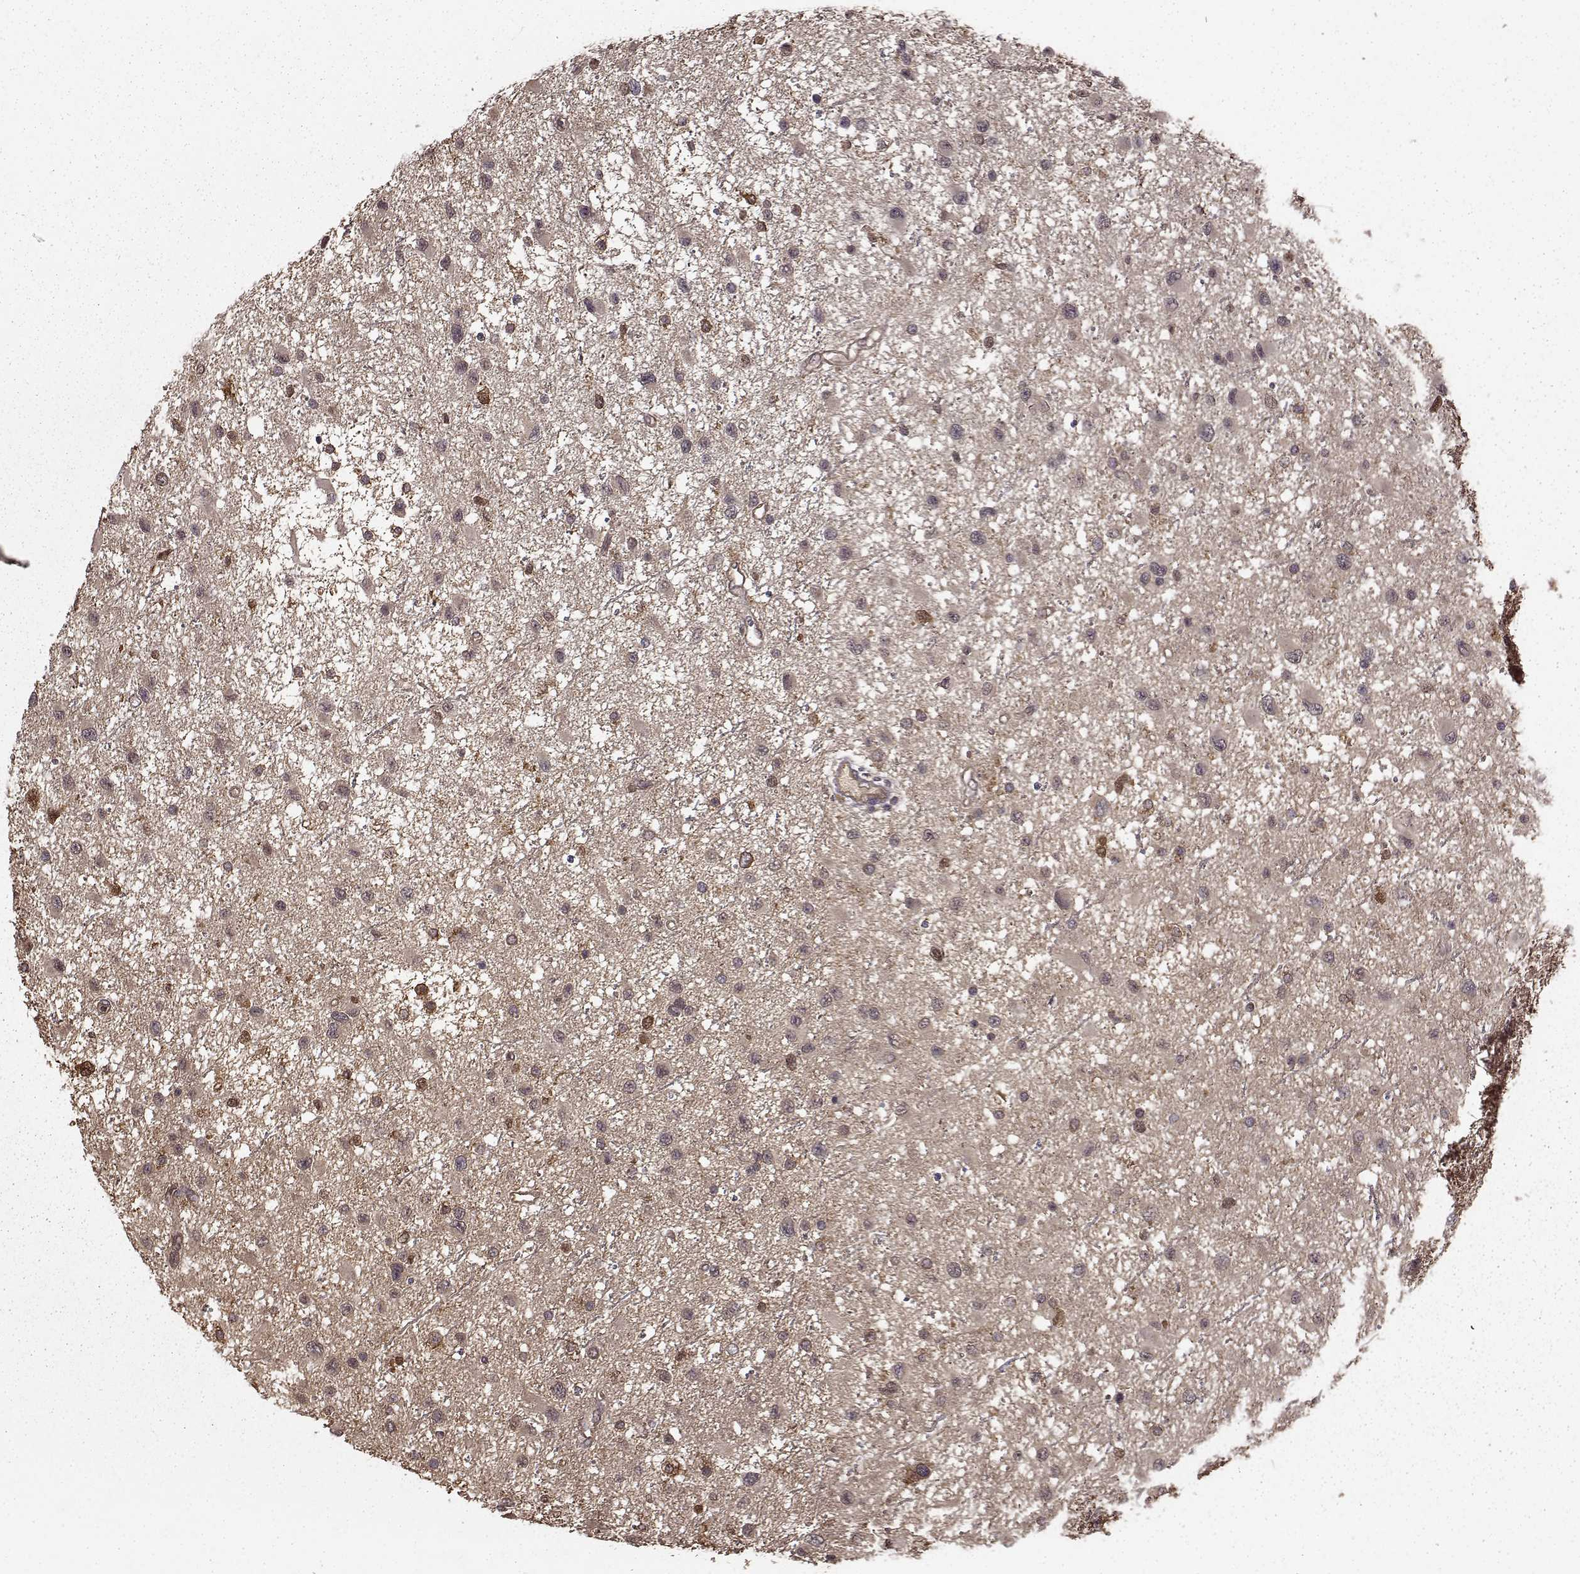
{"staining": {"intensity": "negative", "quantity": "none", "location": "none"}, "tissue": "glioma", "cell_type": "Tumor cells", "image_type": "cancer", "snomed": [{"axis": "morphology", "description": "Glioma, malignant, Low grade"}, {"axis": "topography", "description": "Brain"}], "caption": "Malignant glioma (low-grade) stained for a protein using immunohistochemistry exhibits no staining tumor cells.", "gene": "NME1-NME2", "patient": {"sex": "female", "age": 32}}